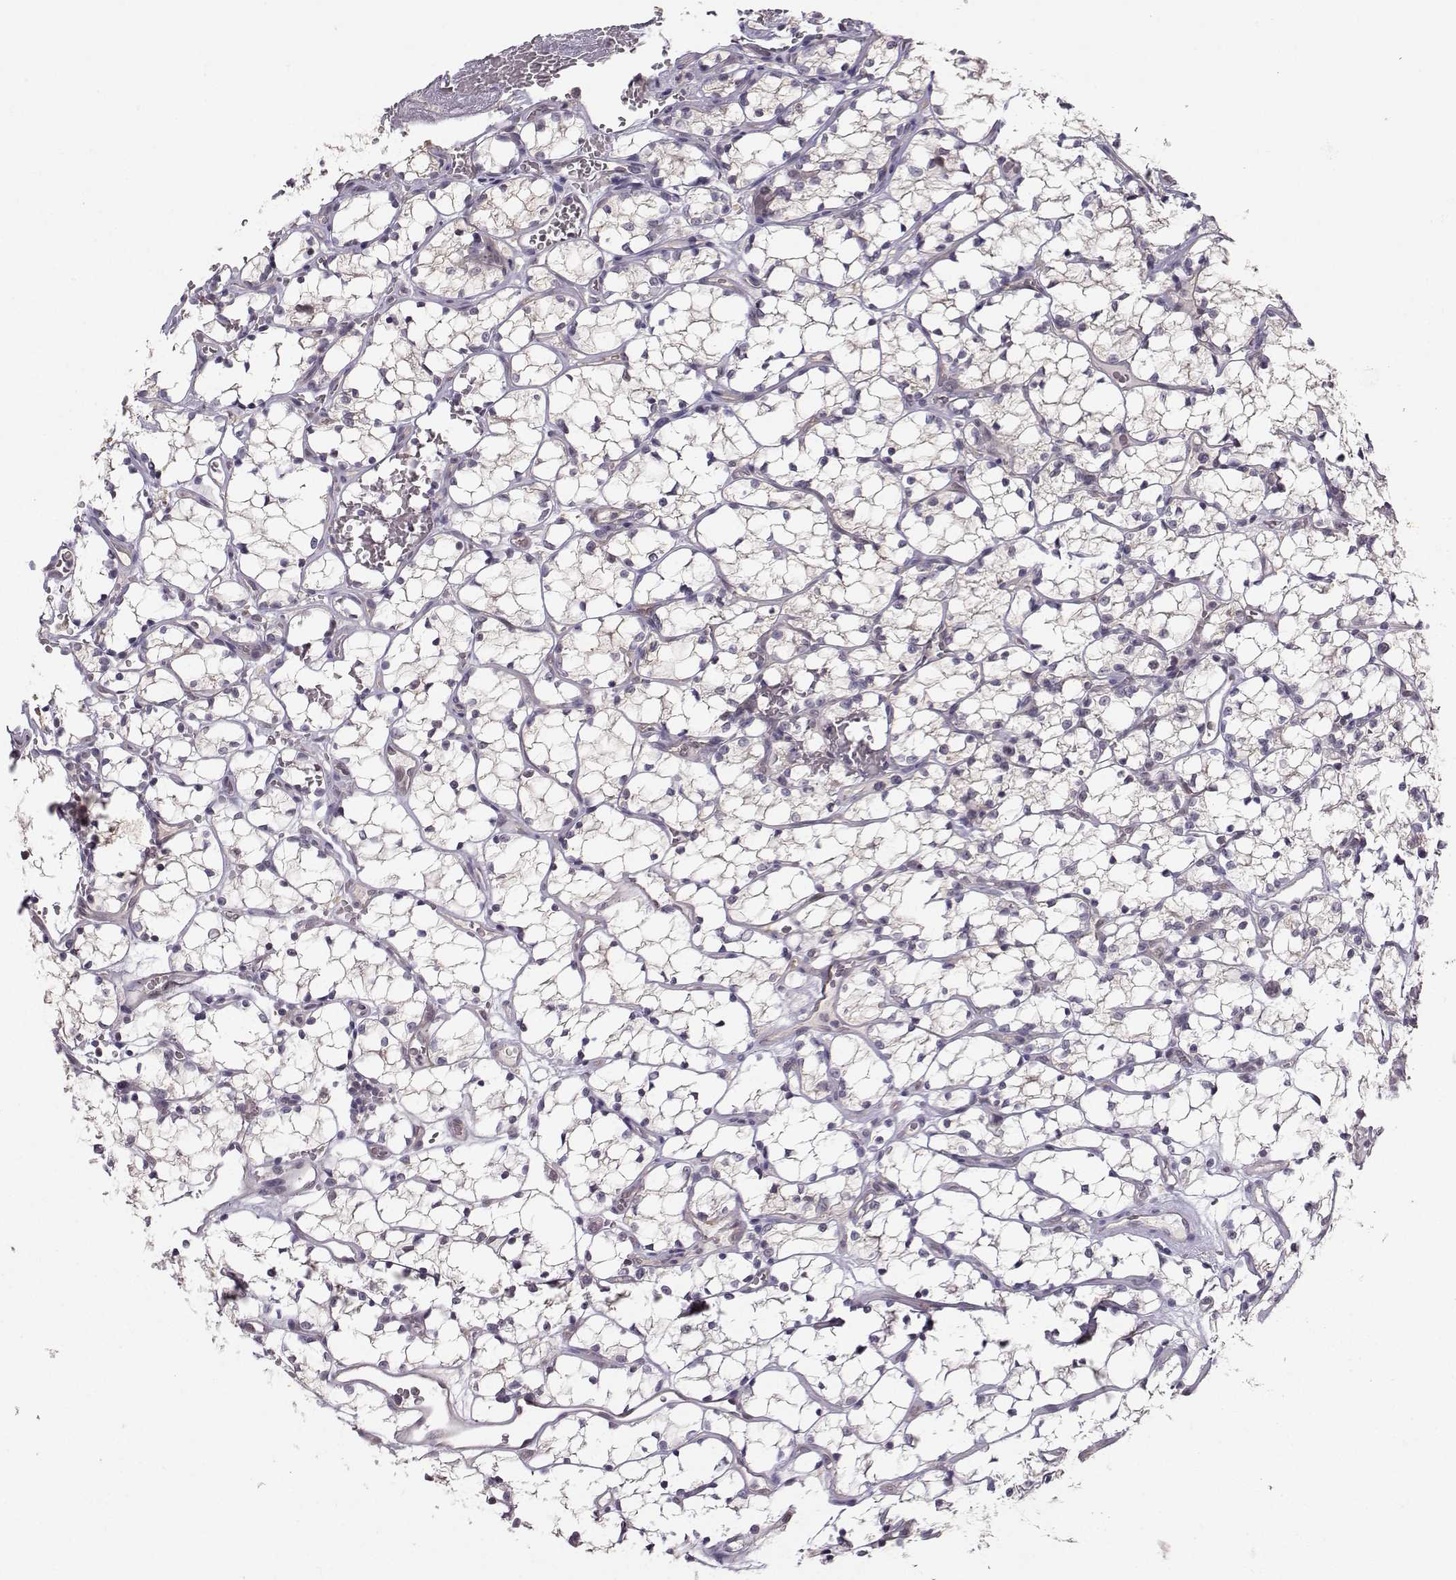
{"staining": {"intensity": "negative", "quantity": "none", "location": "none"}, "tissue": "renal cancer", "cell_type": "Tumor cells", "image_type": "cancer", "snomed": [{"axis": "morphology", "description": "Adenocarcinoma, NOS"}, {"axis": "topography", "description": "Kidney"}], "caption": "High power microscopy image of an IHC image of renal adenocarcinoma, revealing no significant expression in tumor cells.", "gene": "PKP2", "patient": {"sex": "female", "age": 69}}